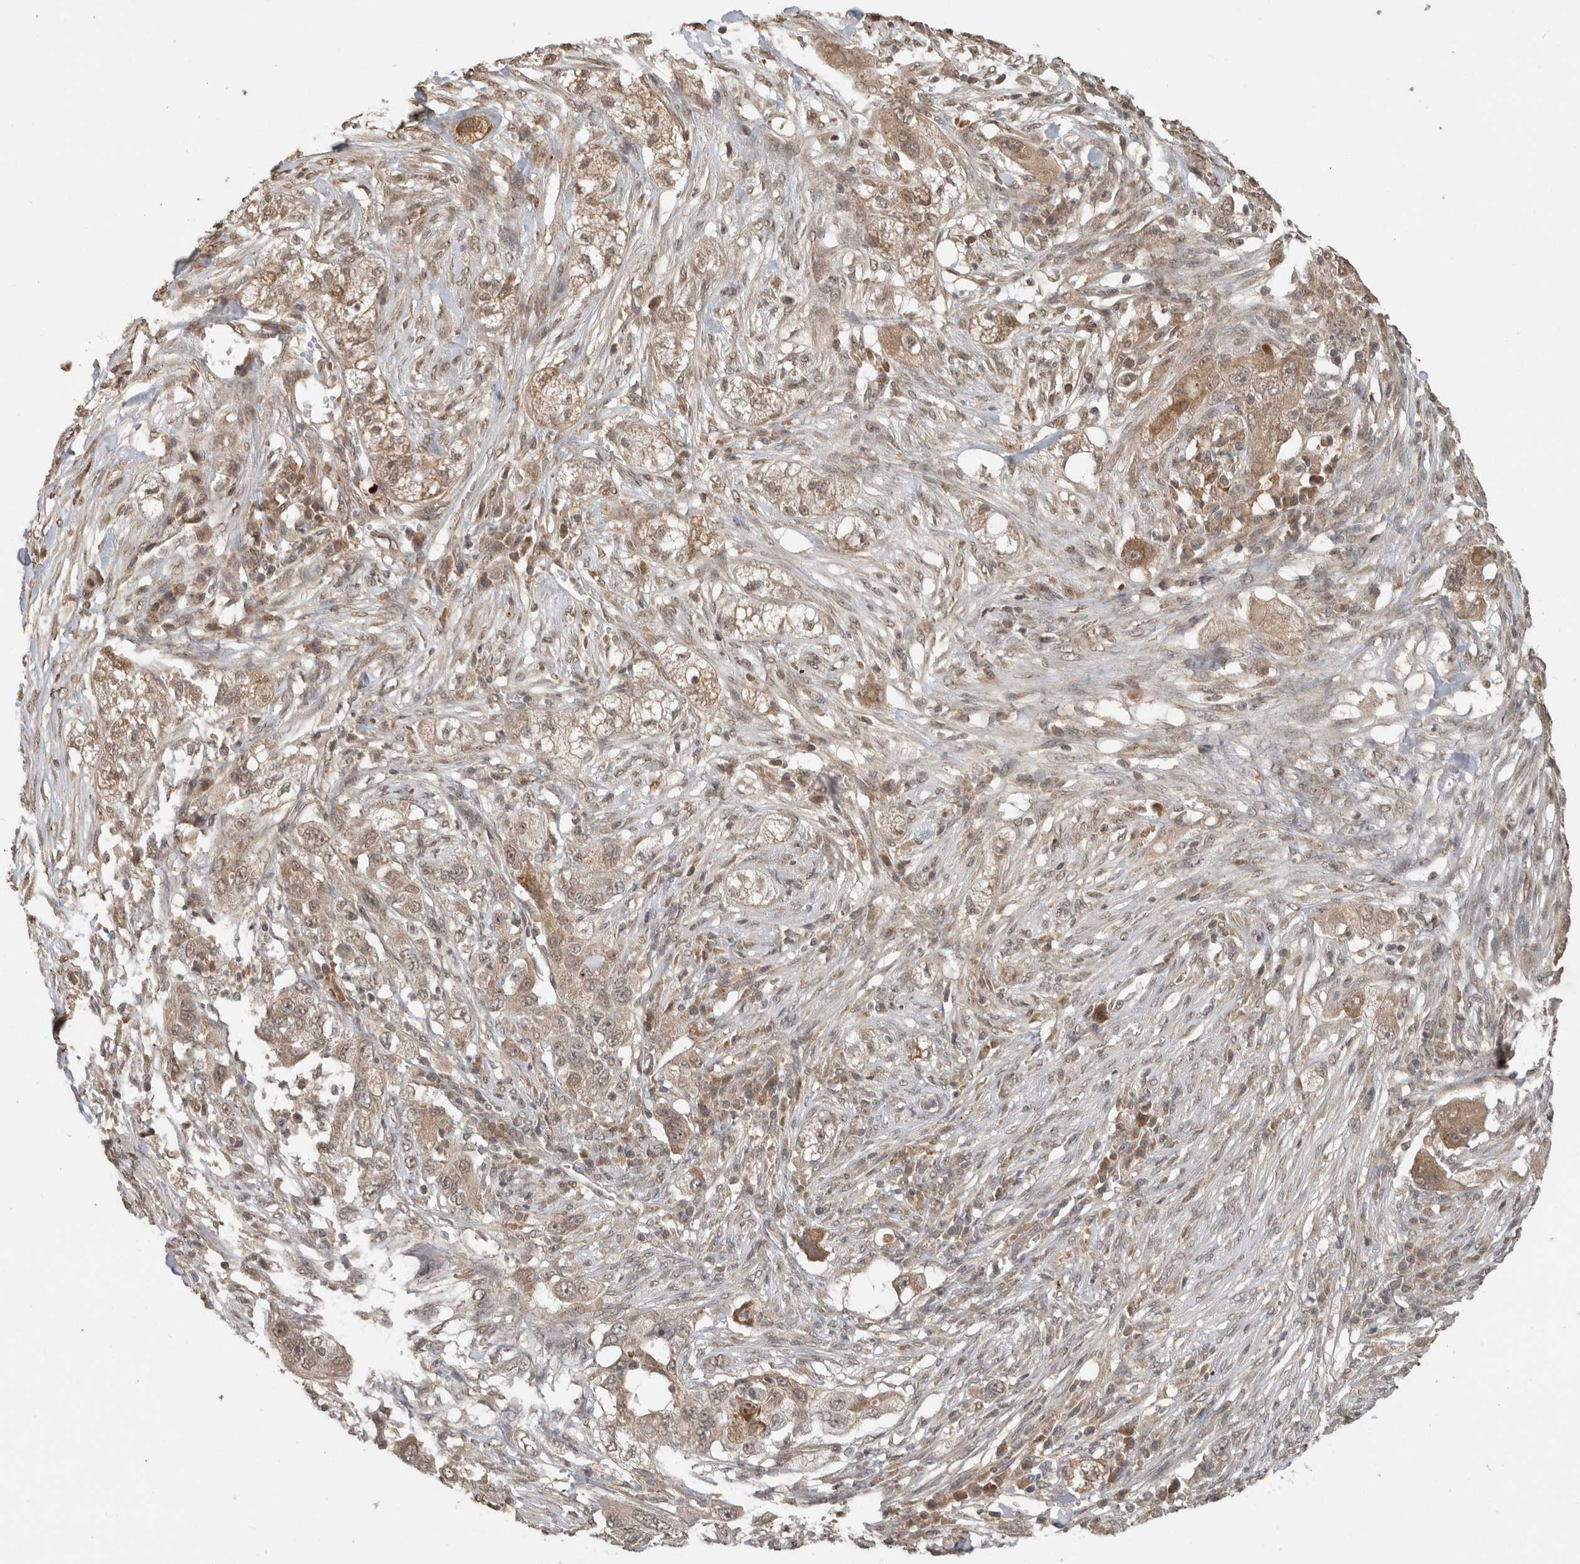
{"staining": {"intensity": "moderate", "quantity": "25%-75%", "location": "cytoplasmic/membranous,nuclear"}, "tissue": "pancreatic cancer", "cell_type": "Tumor cells", "image_type": "cancer", "snomed": [{"axis": "morphology", "description": "Adenocarcinoma, NOS"}, {"axis": "topography", "description": "Pancreas"}], "caption": "The photomicrograph shows a brown stain indicating the presence of a protein in the cytoplasmic/membranous and nuclear of tumor cells in pancreatic cancer (adenocarcinoma). Ihc stains the protein of interest in brown and the nuclei are stained blue.", "gene": "FAM3A", "patient": {"sex": "female", "age": 78}}